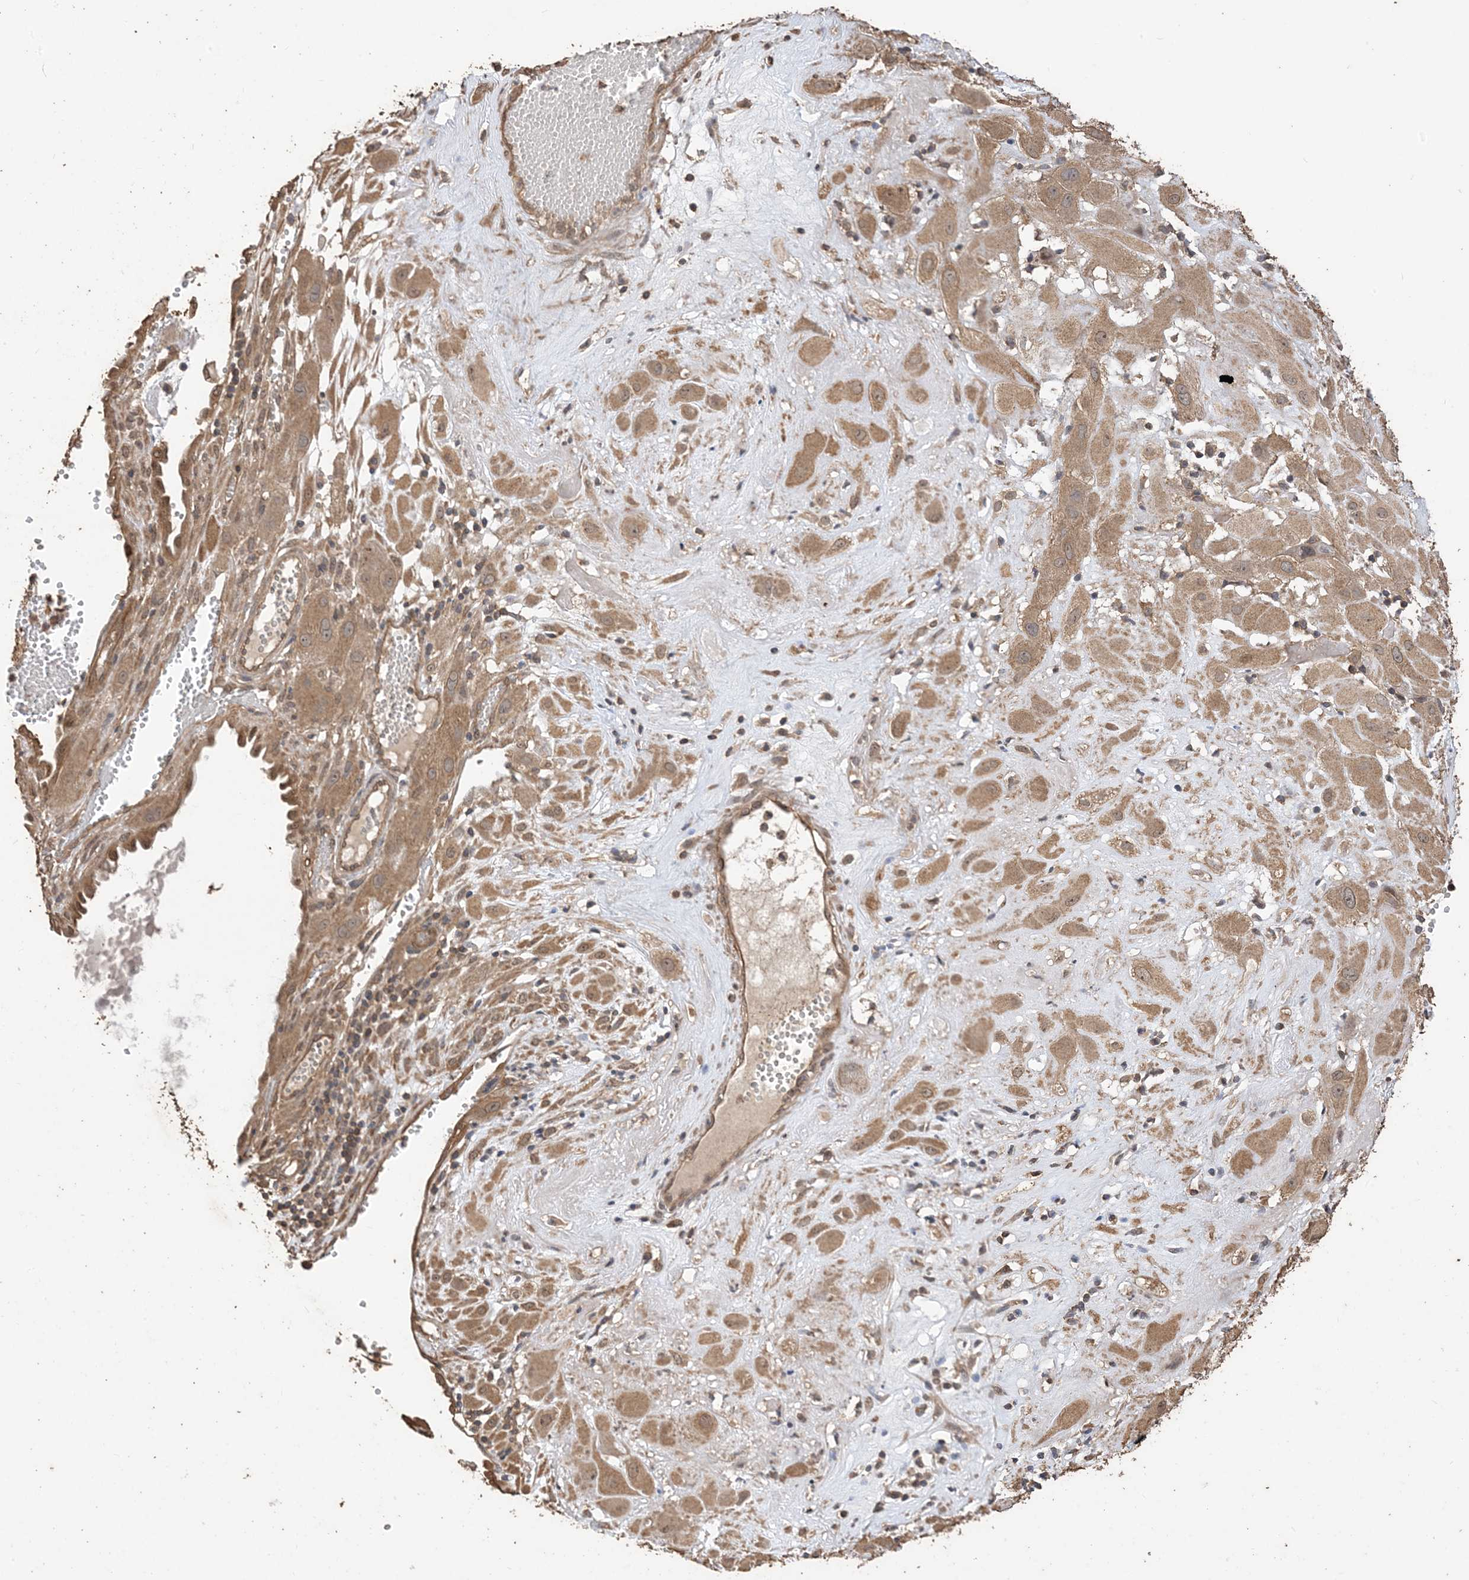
{"staining": {"intensity": "moderate", "quantity": ">75%", "location": "cytoplasmic/membranous"}, "tissue": "cervical cancer", "cell_type": "Tumor cells", "image_type": "cancer", "snomed": [{"axis": "morphology", "description": "Squamous cell carcinoma, NOS"}, {"axis": "topography", "description": "Cervix"}], "caption": "There is medium levels of moderate cytoplasmic/membranous expression in tumor cells of squamous cell carcinoma (cervical), as demonstrated by immunohistochemical staining (brown color).", "gene": "ZKSCAN5", "patient": {"sex": "female", "age": 34}}